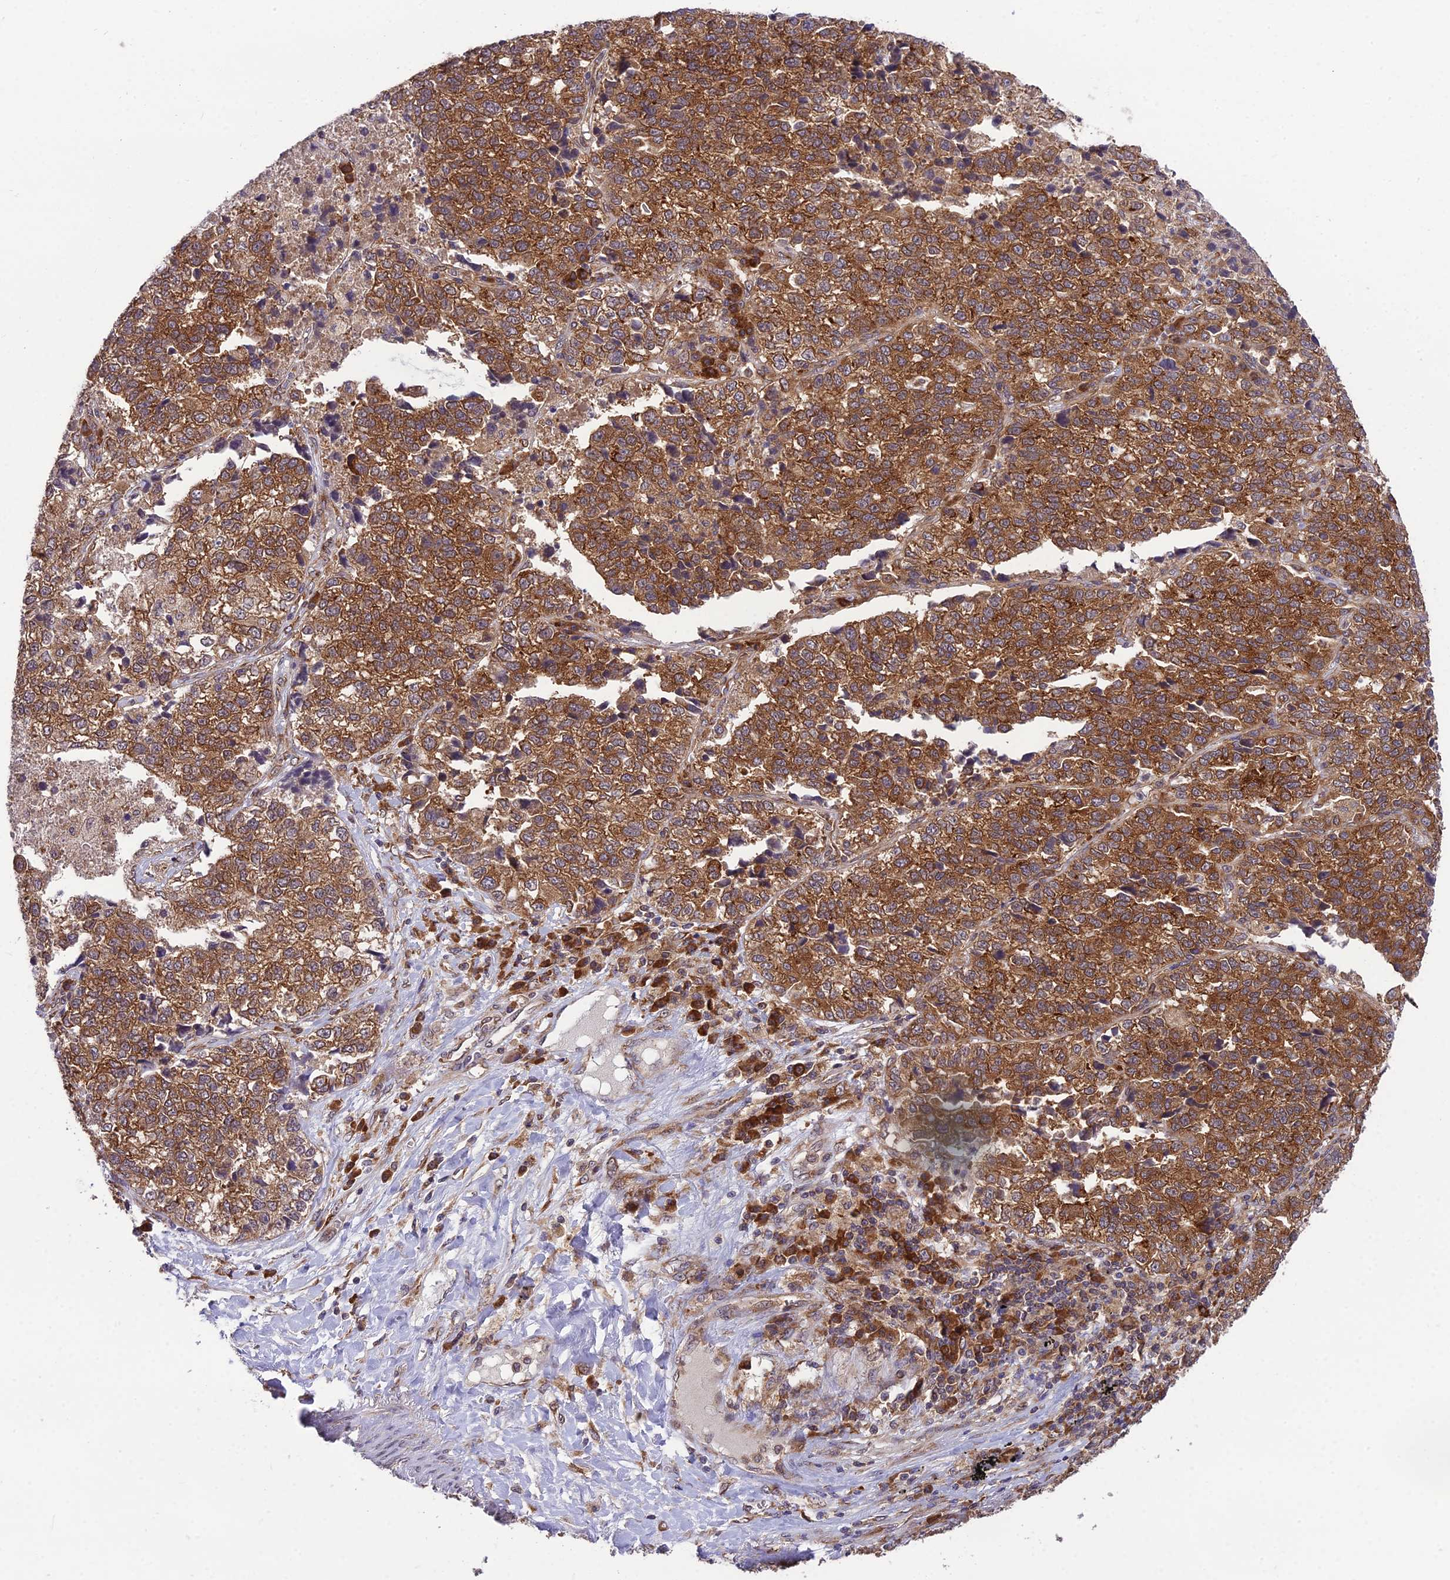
{"staining": {"intensity": "strong", "quantity": ">75%", "location": "cytoplasmic/membranous"}, "tissue": "lung cancer", "cell_type": "Tumor cells", "image_type": "cancer", "snomed": [{"axis": "morphology", "description": "Adenocarcinoma, NOS"}, {"axis": "topography", "description": "Lung"}], "caption": "Approximately >75% of tumor cells in lung cancer (adenocarcinoma) demonstrate strong cytoplasmic/membranous protein positivity as visualized by brown immunohistochemical staining.", "gene": "DHCR7", "patient": {"sex": "male", "age": 49}}